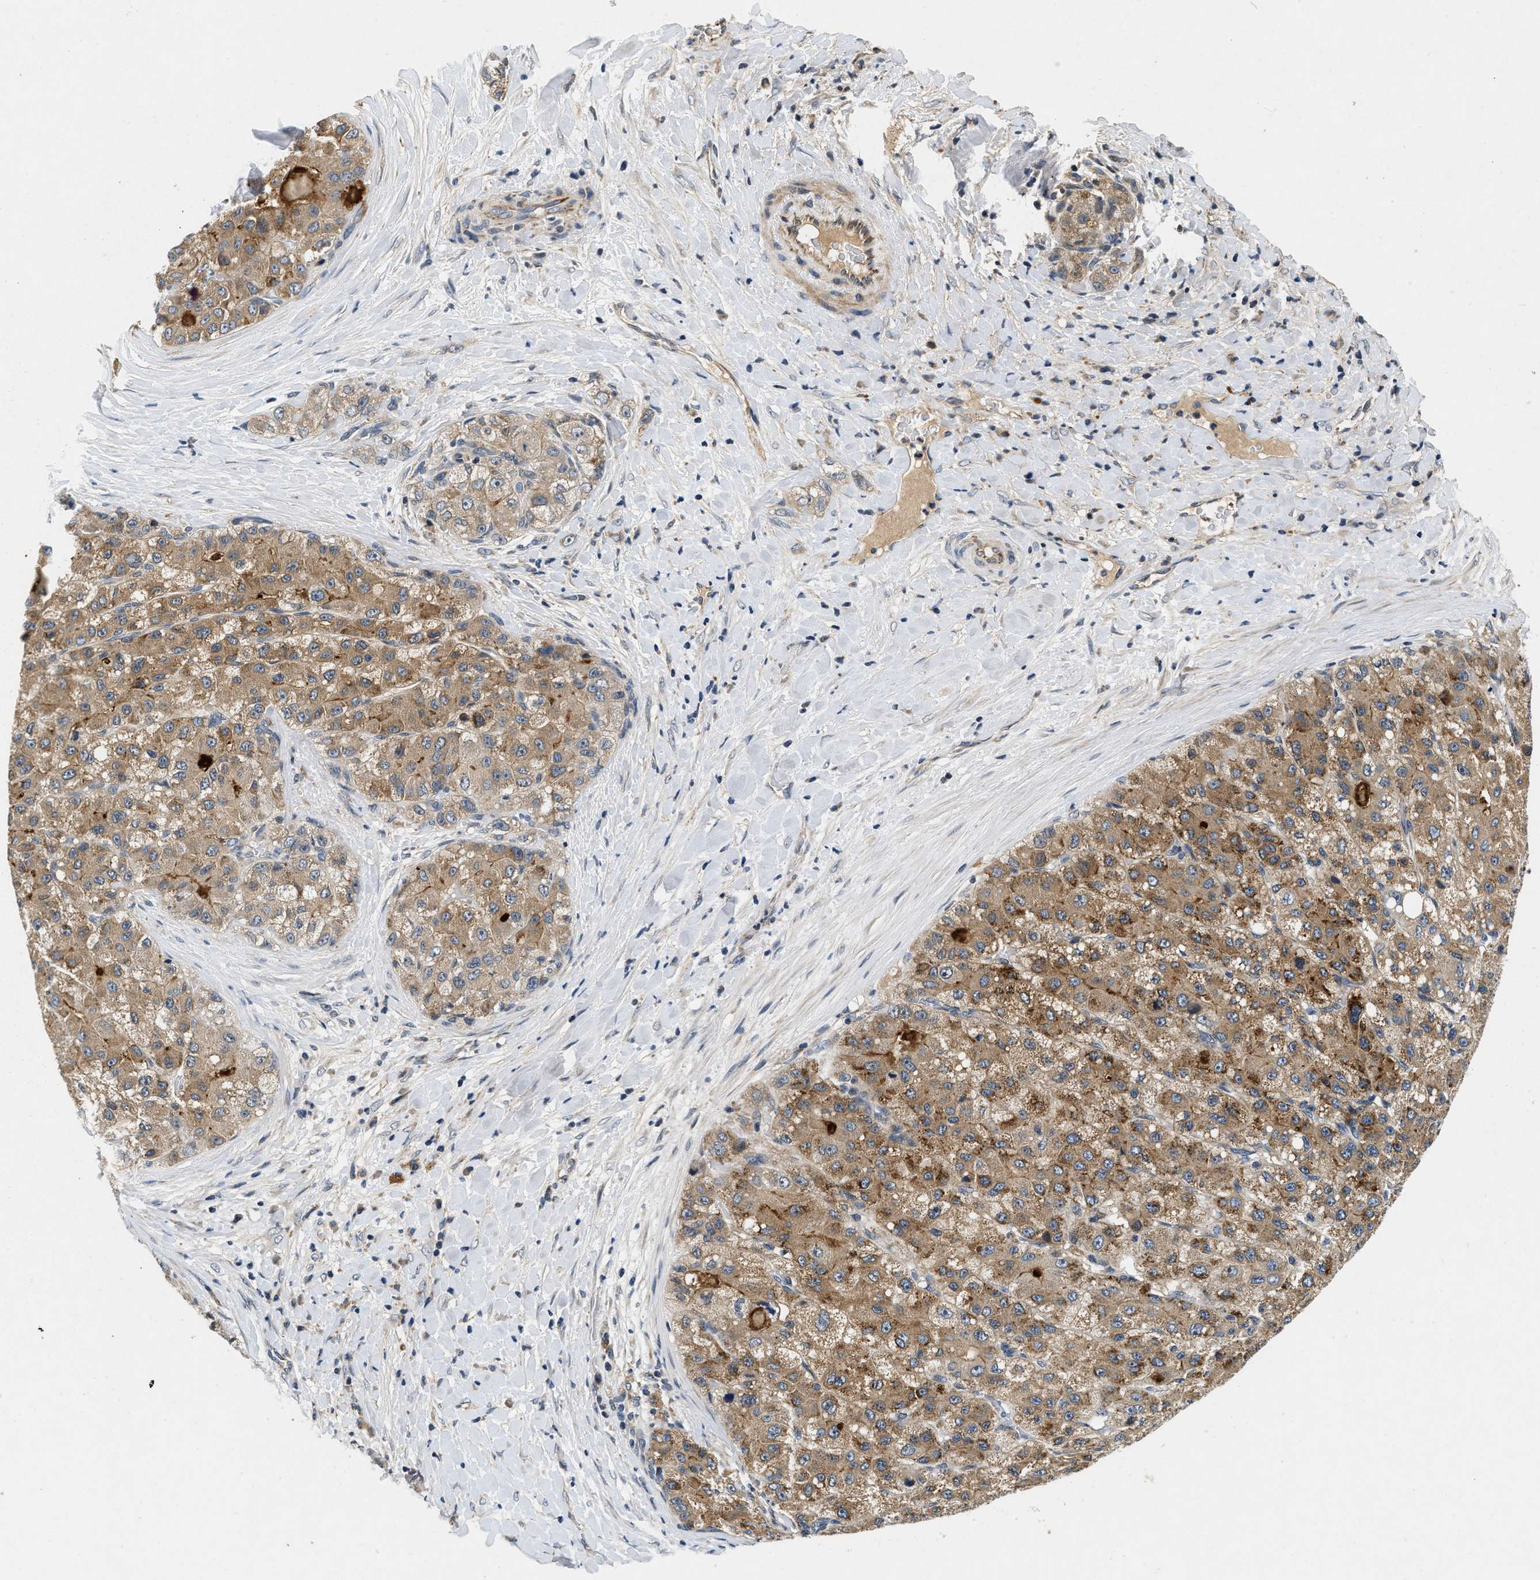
{"staining": {"intensity": "moderate", "quantity": ">75%", "location": "cytoplasmic/membranous"}, "tissue": "liver cancer", "cell_type": "Tumor cells", "image_type": "cancer", "snomed": [{"axis": "morphology", "description": "Carcinoma, Hepatocellular, NOS"}, {"axis": "topography", "description": "Liver"}], "caption": "Liver hepatocellular carcinoma stained for a protein demonstrates moderate cytoplasmic/membranous positivity in tumor cells.", "gene": "PDP1", "patient": {"sex": "male", "age": 80}}